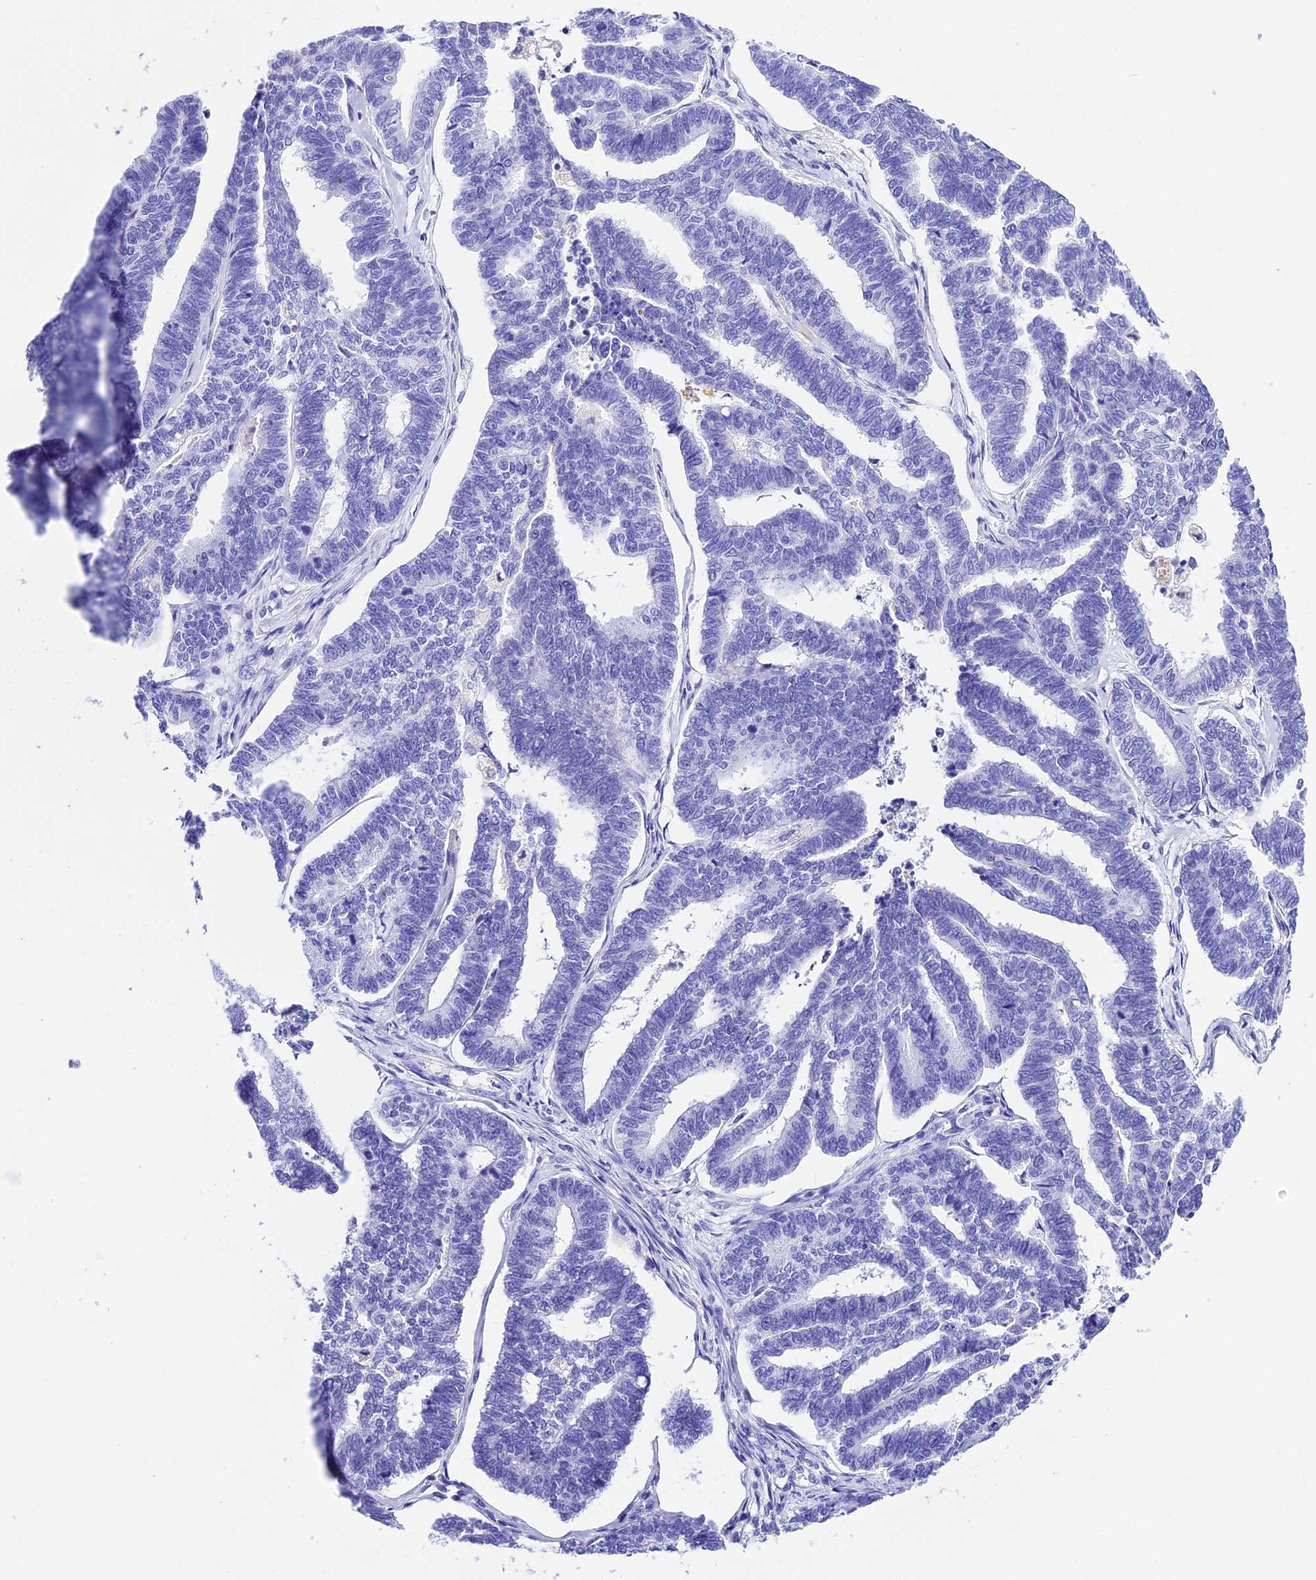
{"staining": {"intensity": "negative", "quantity": "none", "location": "none"}, "tissue": "endometrial cancer", "cell_type": "Tumor cells", "image_type": "cancer", "snomed": [{"axis": "morphology", "description": "Adenocarcinoma, NOS"}, {"axis": "topography", "description": "Endometrium"}], "caption": "An image of human adenocarcinoma (endometrial) is negative for staining in tumor cells.", "gene": "PSG11", "patient": {"sex": "female", "age": 70}}